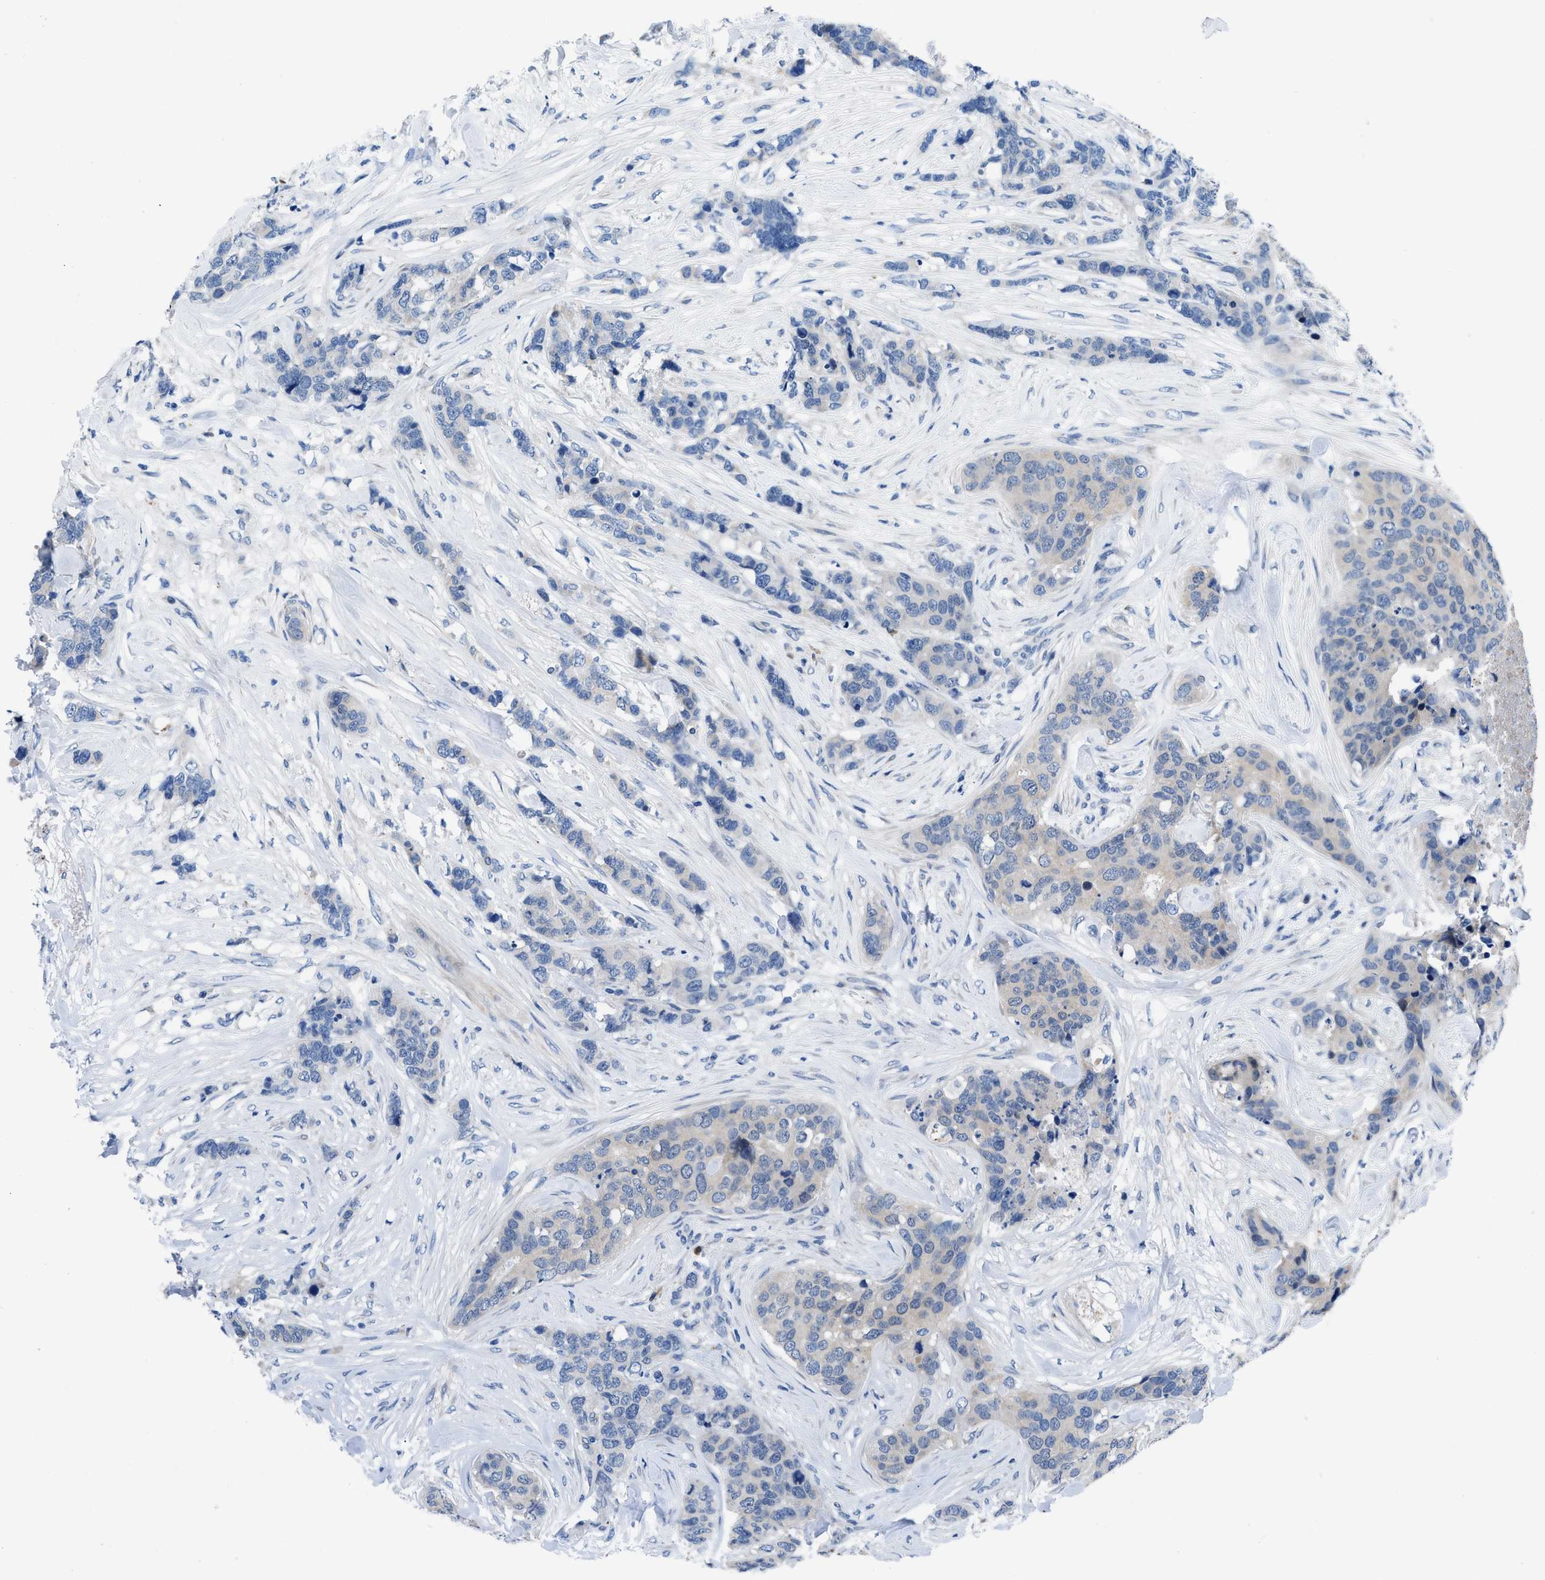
{"staining": {"intensity": "weak", "quantity": "<25%", "location": "cytoplasmic/membranous"}, "tissue": "breast cancer", "cell_type": "Tumor cells", "image_type": "cancer", "snomed": [{"axis": "morphology", "description": "Lobular carcinoma"}, {"axis": "topography", "description": "Breast"}], "caption": "An immunohistochemistry image of breast lobular carcinoma is shown. There is no staining in tumor cells of breast lobular carcinoma.", "gene": "UAP1", "patient": {"sex": "female", "age": 59}}